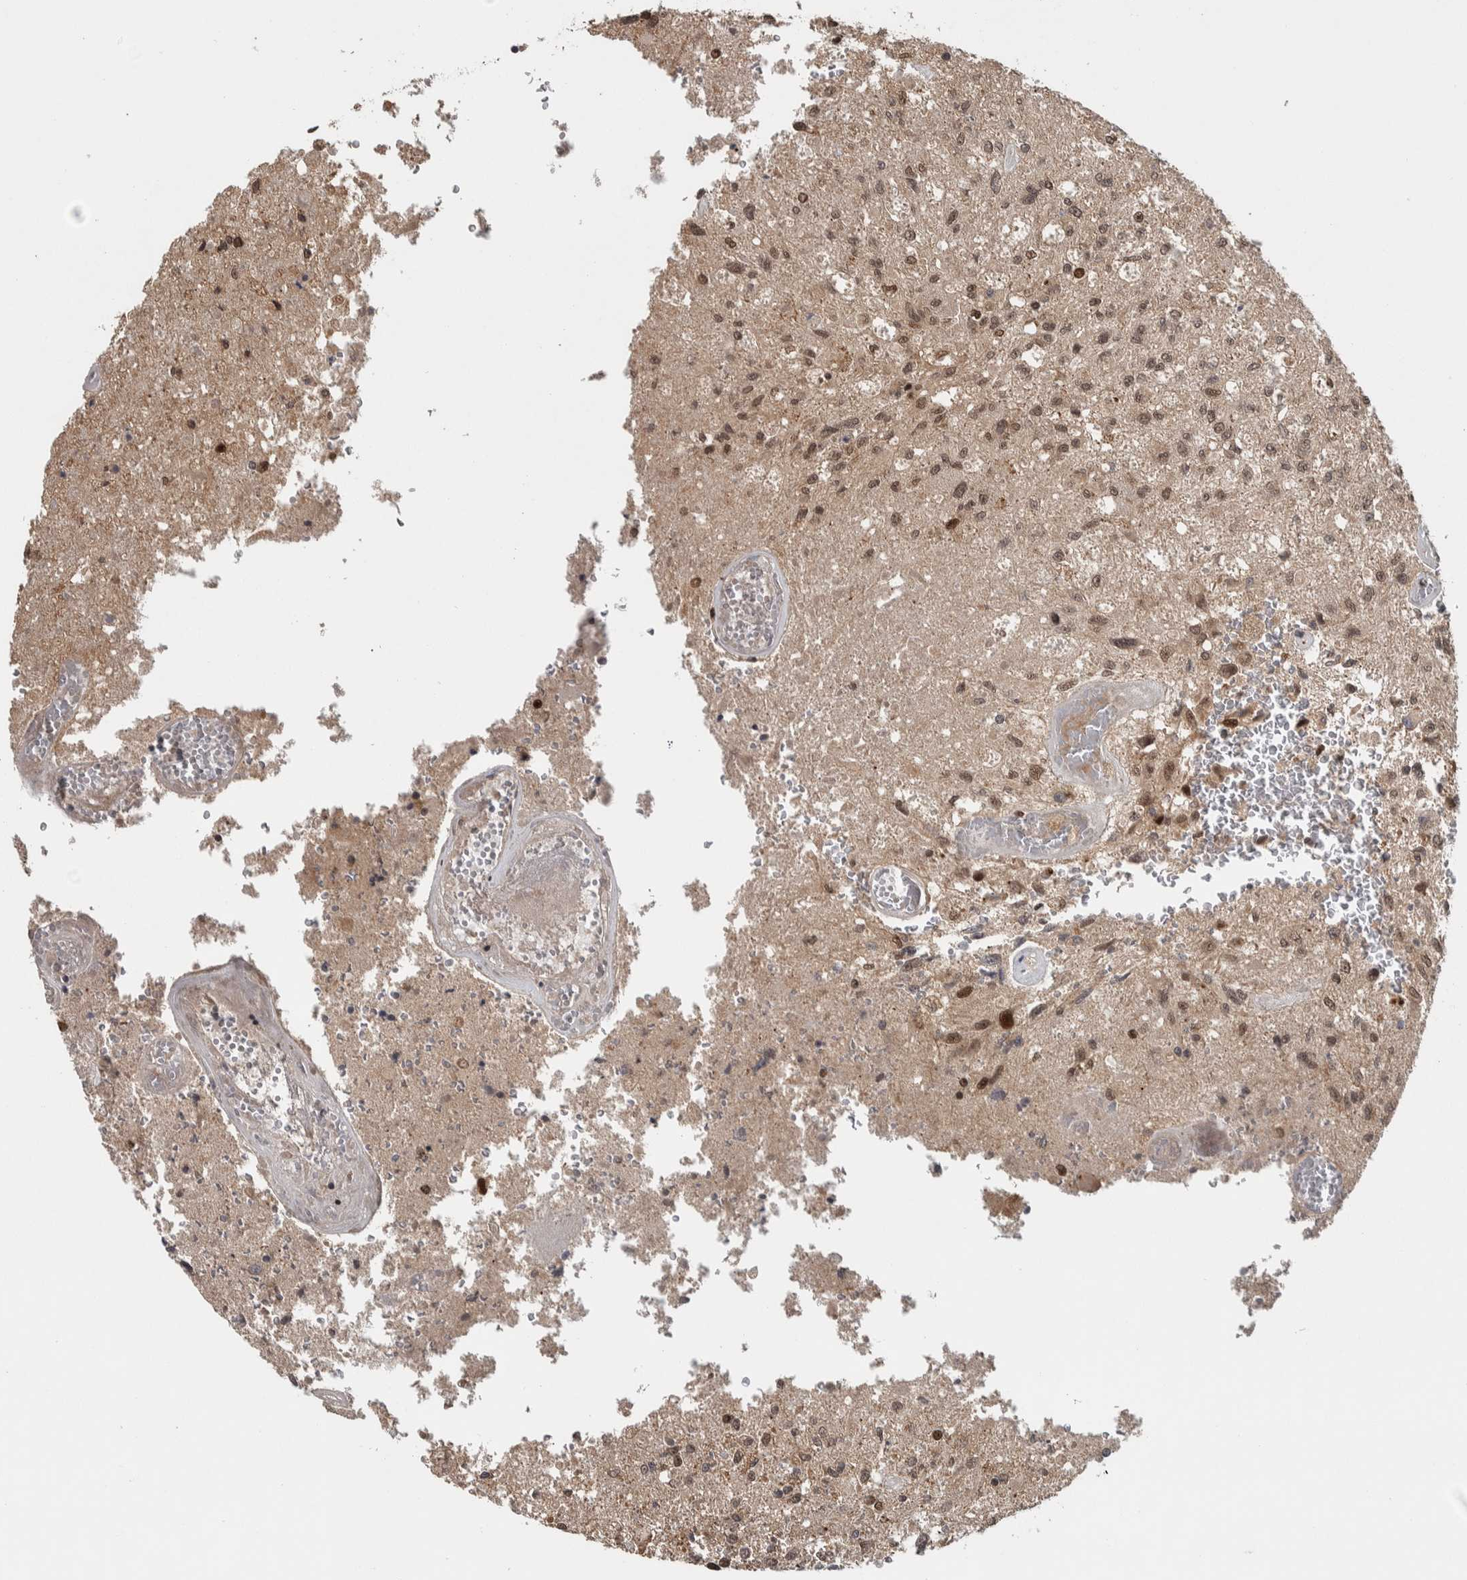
{"staining": {"intensity": "weak", "quantity": "25%-75%", "location": "nuclear"}, "tissue": "glioma", "cell_type": "Tumor cells", "image_type": "cancer", "snomed": [{"axis": "morphology", "description": "Normal tissue, NOS"}, {"axis": "morphology", "description": "Glioma, malignant, High grade"}, {"axis": "topography", "description": "Cerebral cortex"}], "caption": "Glioma stained with DAB IHC reveals low levels of weak nuclear positivity in about 25%-75% of tumor cells.", "gene": "RPS6KA4", "patient": {"sex": "male", "age": 77}}